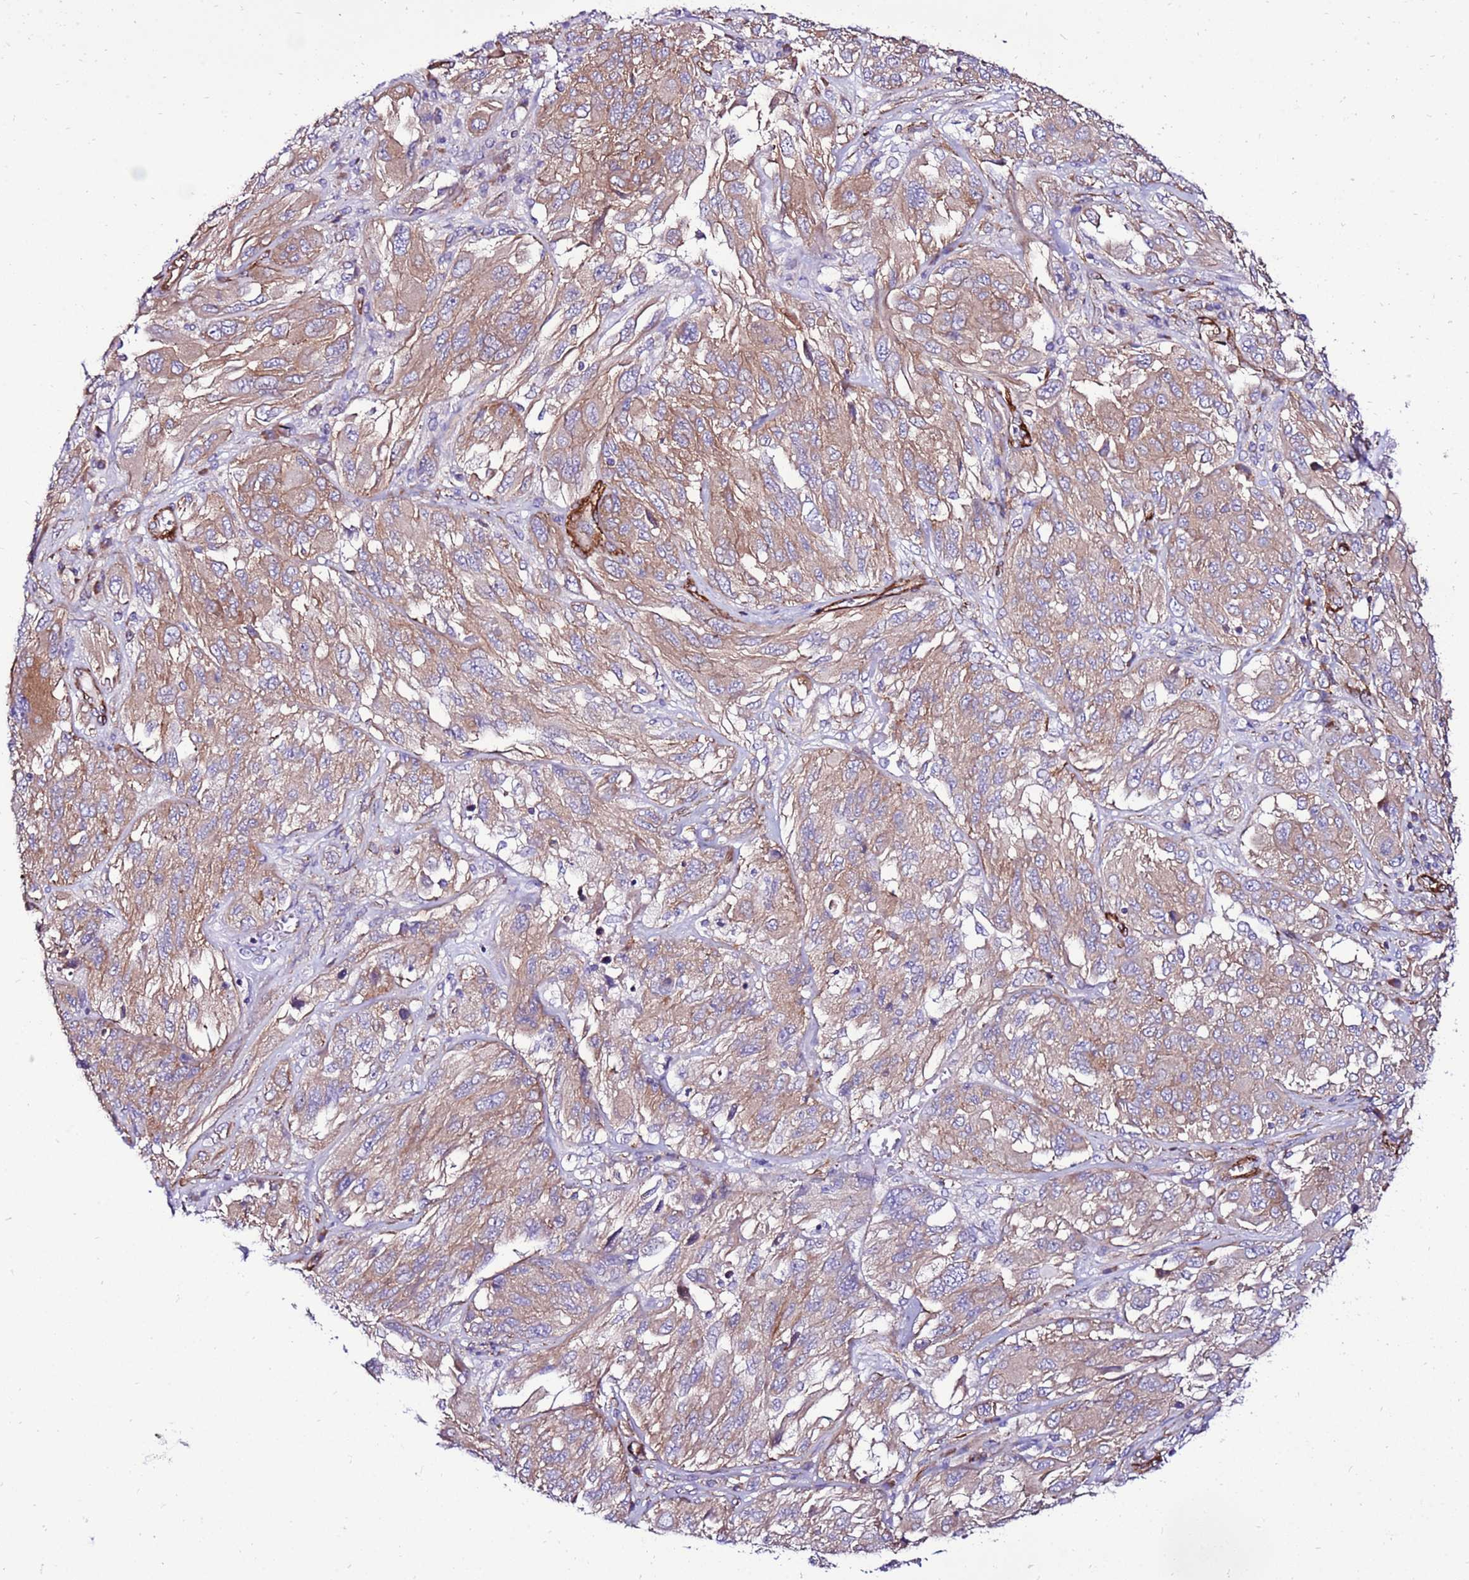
{"staining": {"intensity": "moderate", "quantity": ">75%", "location": "cytoplasmic/membranous"}, "tissue": "melanoma", "cell_type": "Tumor cells", "image_type": "cancer", "snomed": [{"axis": "morphology", "description": "Malignant melanoma, NOS"}, {"axis": "topography", "description": "Skin"}], "caption": "About >75% of tumor cells in melanoma reveal moderate cytoplasmic/membranous protein staining as visualized by brown immunohistochemical staining.", "gene": "EI24", "patient": {"sex": "female", "age": 91}}